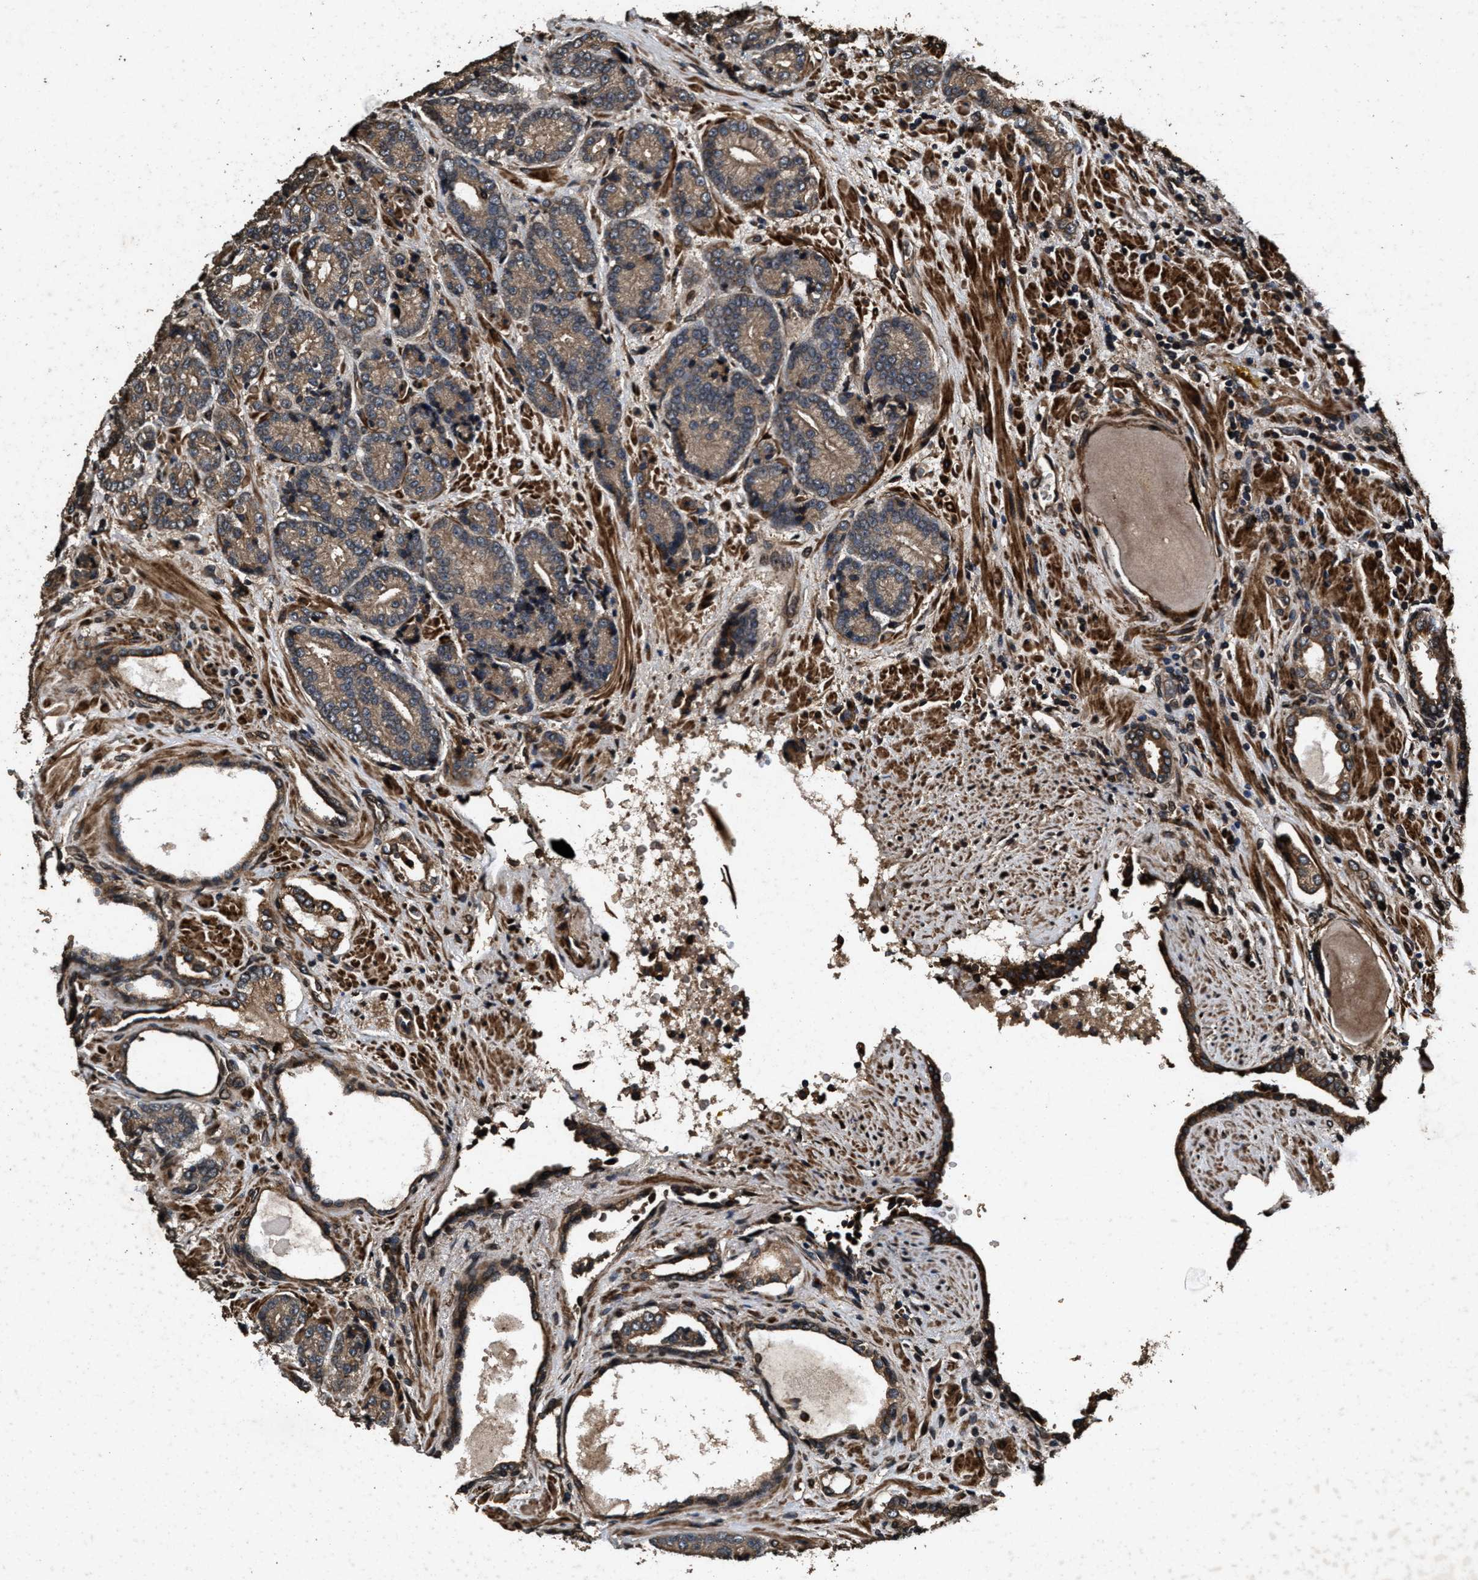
{"staining": {"intensity": "moderate", "quantity": ">75%", "location": "cytoplasmic/membranous"}, "tissue": "prostate cancer", "cell_type": "Tumor cells", "image_type": "cancer", "snomed": [{"axis": "morphology", "description": "Adenocarcinoma, High grade"}, {"axis": "topography", "description": "Prostate"}], "caption": "High-power microscopy captured an immunohistochemistry (IHC) photomicrograph of prostate cancer (adenocarcinoma (high-grade)), revealing moderate cytoplasmic/membranous expression in about >75% of tumor cells.", "gene": "ACCS", "patient": {"sex": "male", "age": 61}}